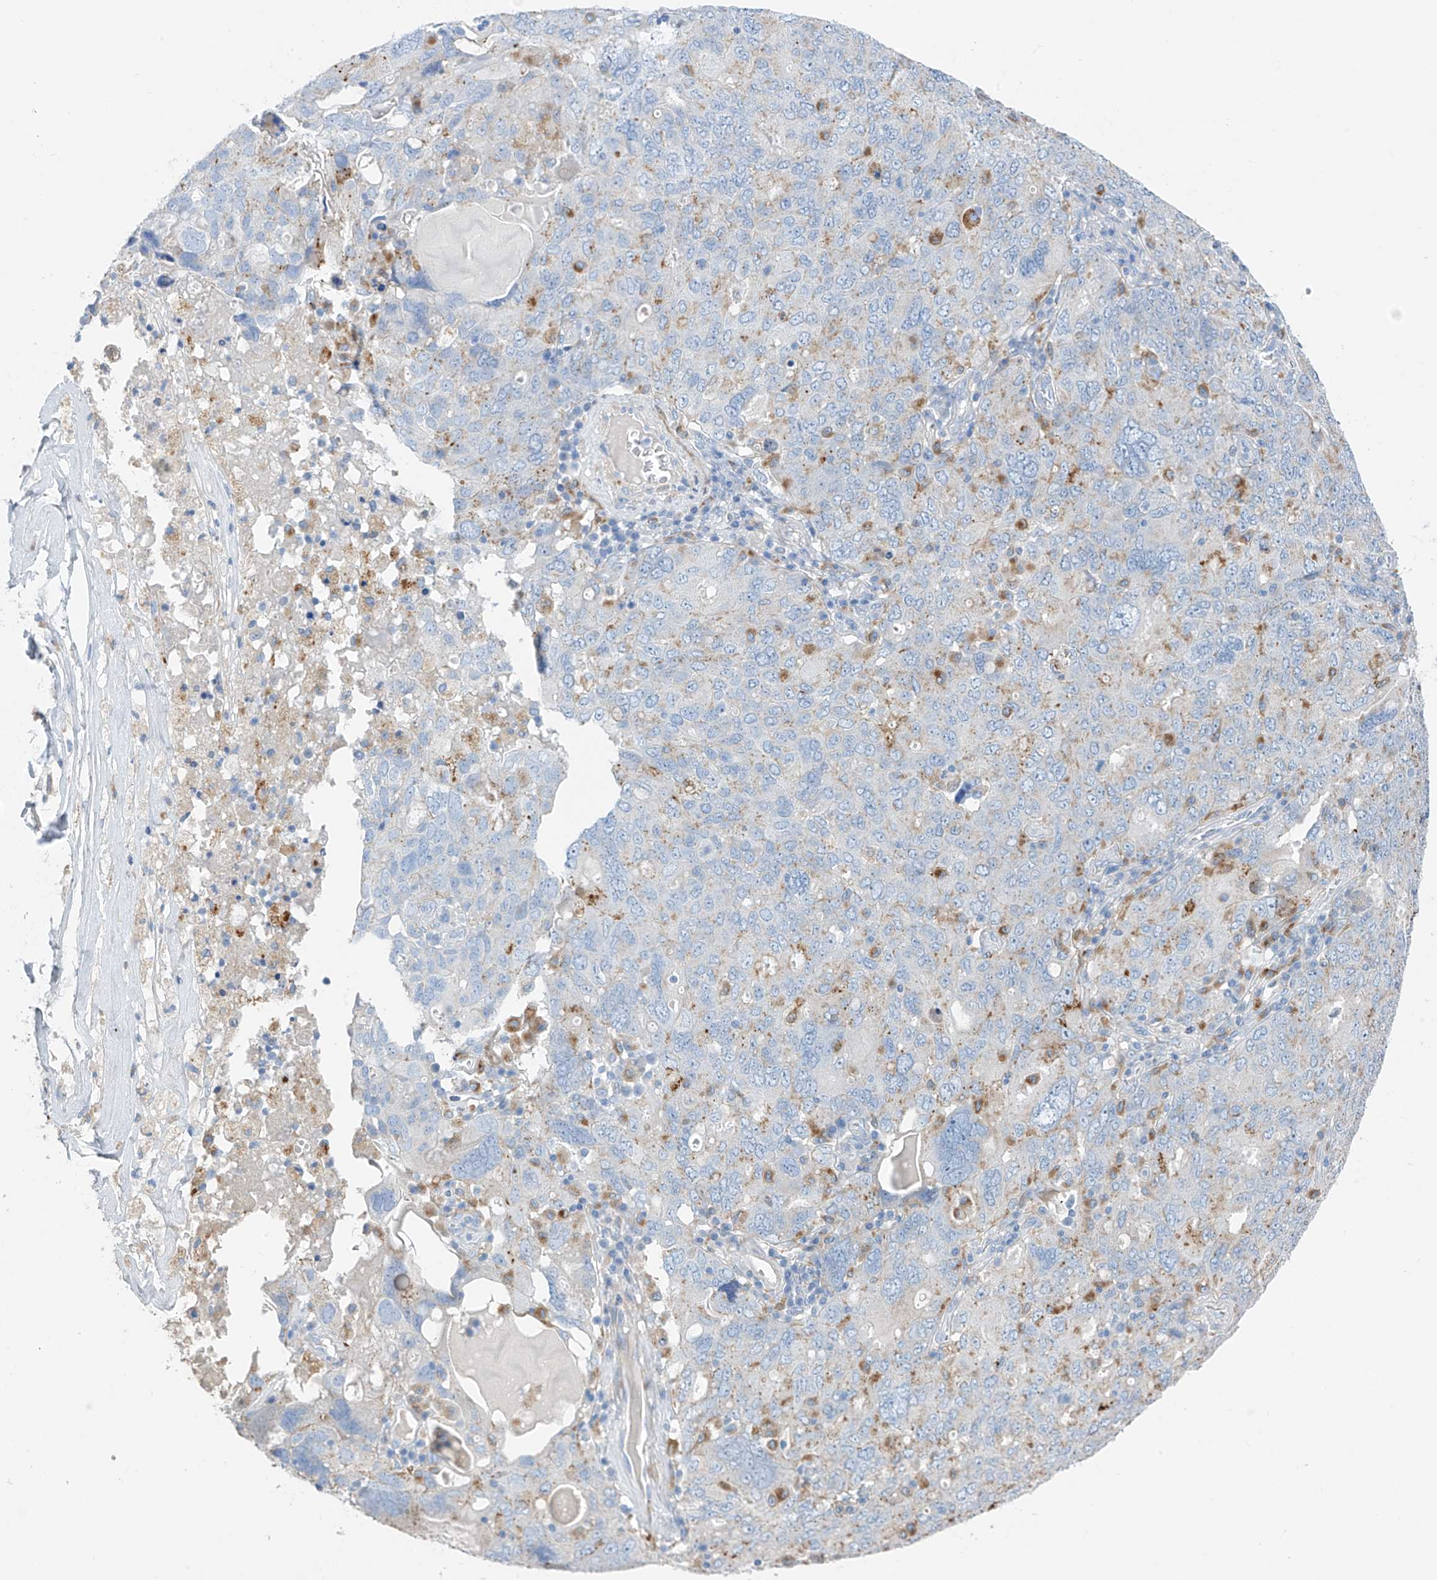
{"staining": {"intensity": "moderate", "quantity": "<25%", "location": "cytoplasmic/membranous"}, "tissue": "ovarian cancer", "cell_type": "Tumor cells", "image_type": "cancer", "snomed": [{"axis": "morphology", "description": "Carcinoma, endometroid"}, {"axis": "topography", "description": "Ovary"}], "caption": "This image shows immunohistochemistry staining of human ovarian endometroid carcinoma, with low moderate cytoplasmic/membranous positivity in about <25% of tumor cells.", "gene": "GLMP", "patient": {"sex": "female", "age": 62}}